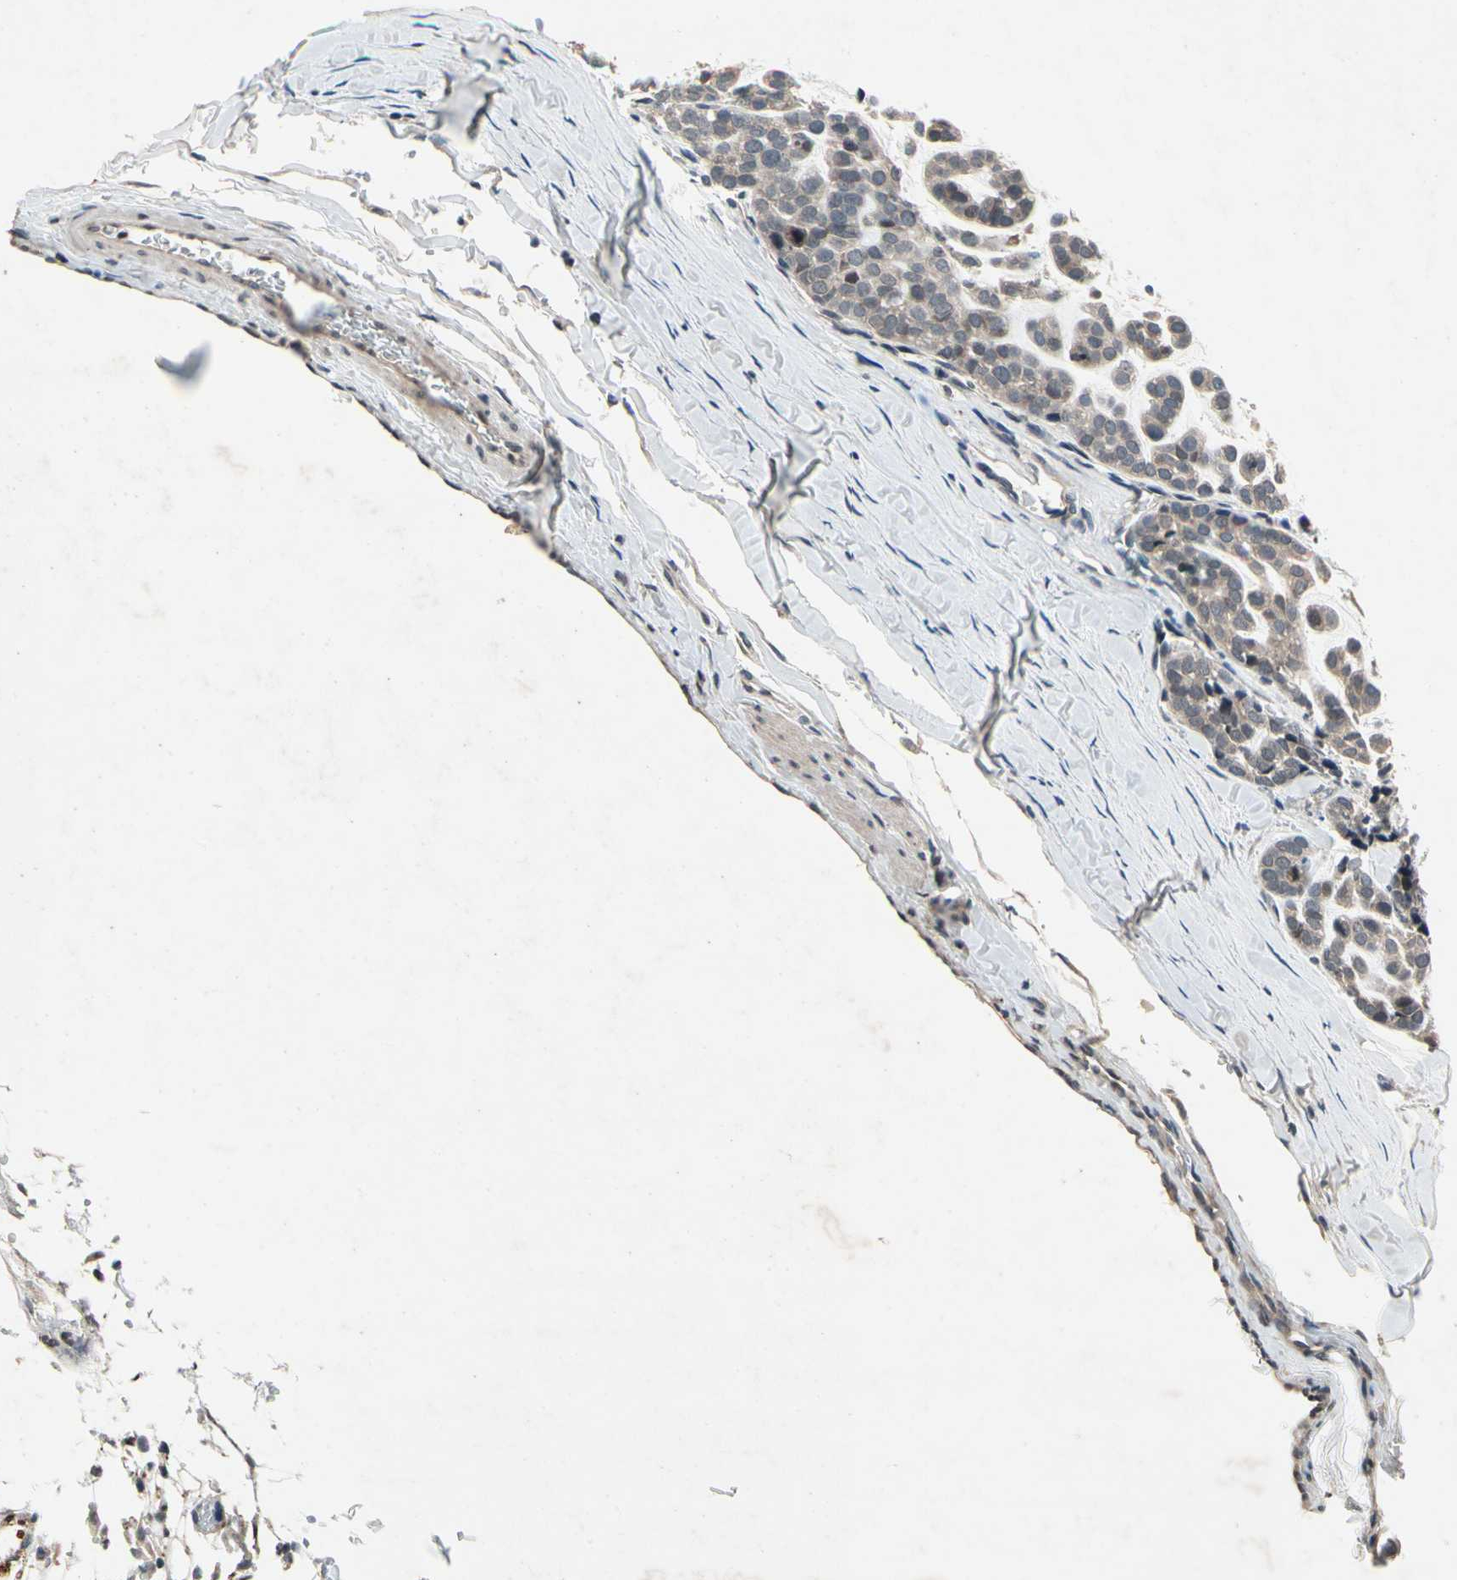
{"staining": {"intensity": "weak", "quantity": "25%-75%", "location": "cytoplasmic/membranous"}, "tissue": "head and neck cancer", "cell_type": "Tumor cells", "image_type": "cancer", "snomed": [{"axis": "morphology", "description": "Adenocarcinoma, NOS"}, {"axis": "morphology", "description": "Adenoma, NOS"}, {"axis": "topography", "description": "Head-Neck"}], "caption": "Weak cytoplasmic/membranous protein positivity is identified in approximately 25%-75% of tumor cells in head and neck adenoma.", "gene": "DPY19L3", "patient": {"sex": "female", "age": 55}}